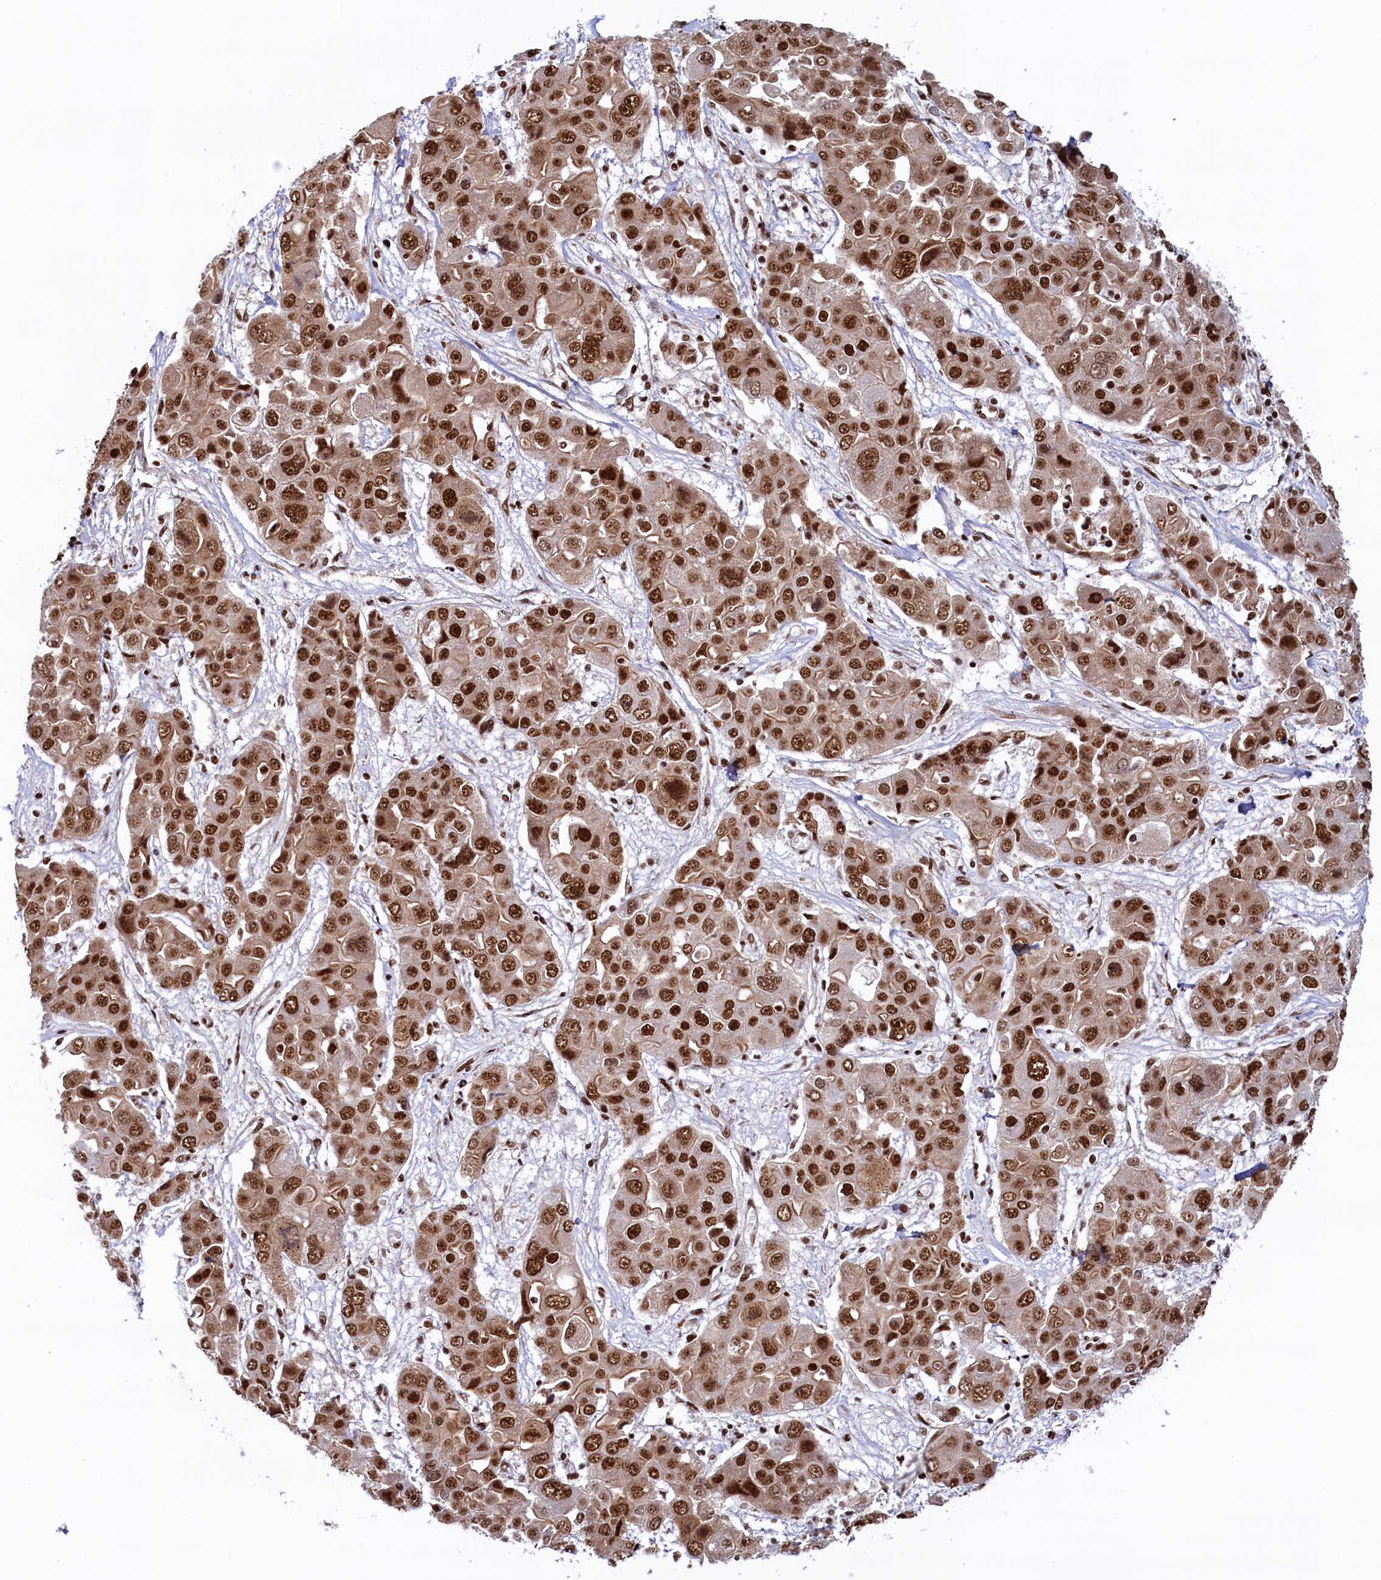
{"staining": {"intensity": "strong", "quantity": ">75%", "location": "cytoplasmic/membranous,nuclear"}, "tissue": "liver cancer", "cell_type": "Tumor cells", "image_type": "cancer", "snomed": [{"axis": "morphology", "description": "Cholangiocarcinoma"}, {"axis": "topography", "description": "Liver"}], "caption": "There is high levels of strong cytoplasmic/membranous and nuclear expression in tumor cells of cholangiocarcinoma (liver), as demonstrated by immunohistochemical staining (brown color).", "gene": "ZC3H18", "patient": {"sex": "male", "age": 67}}